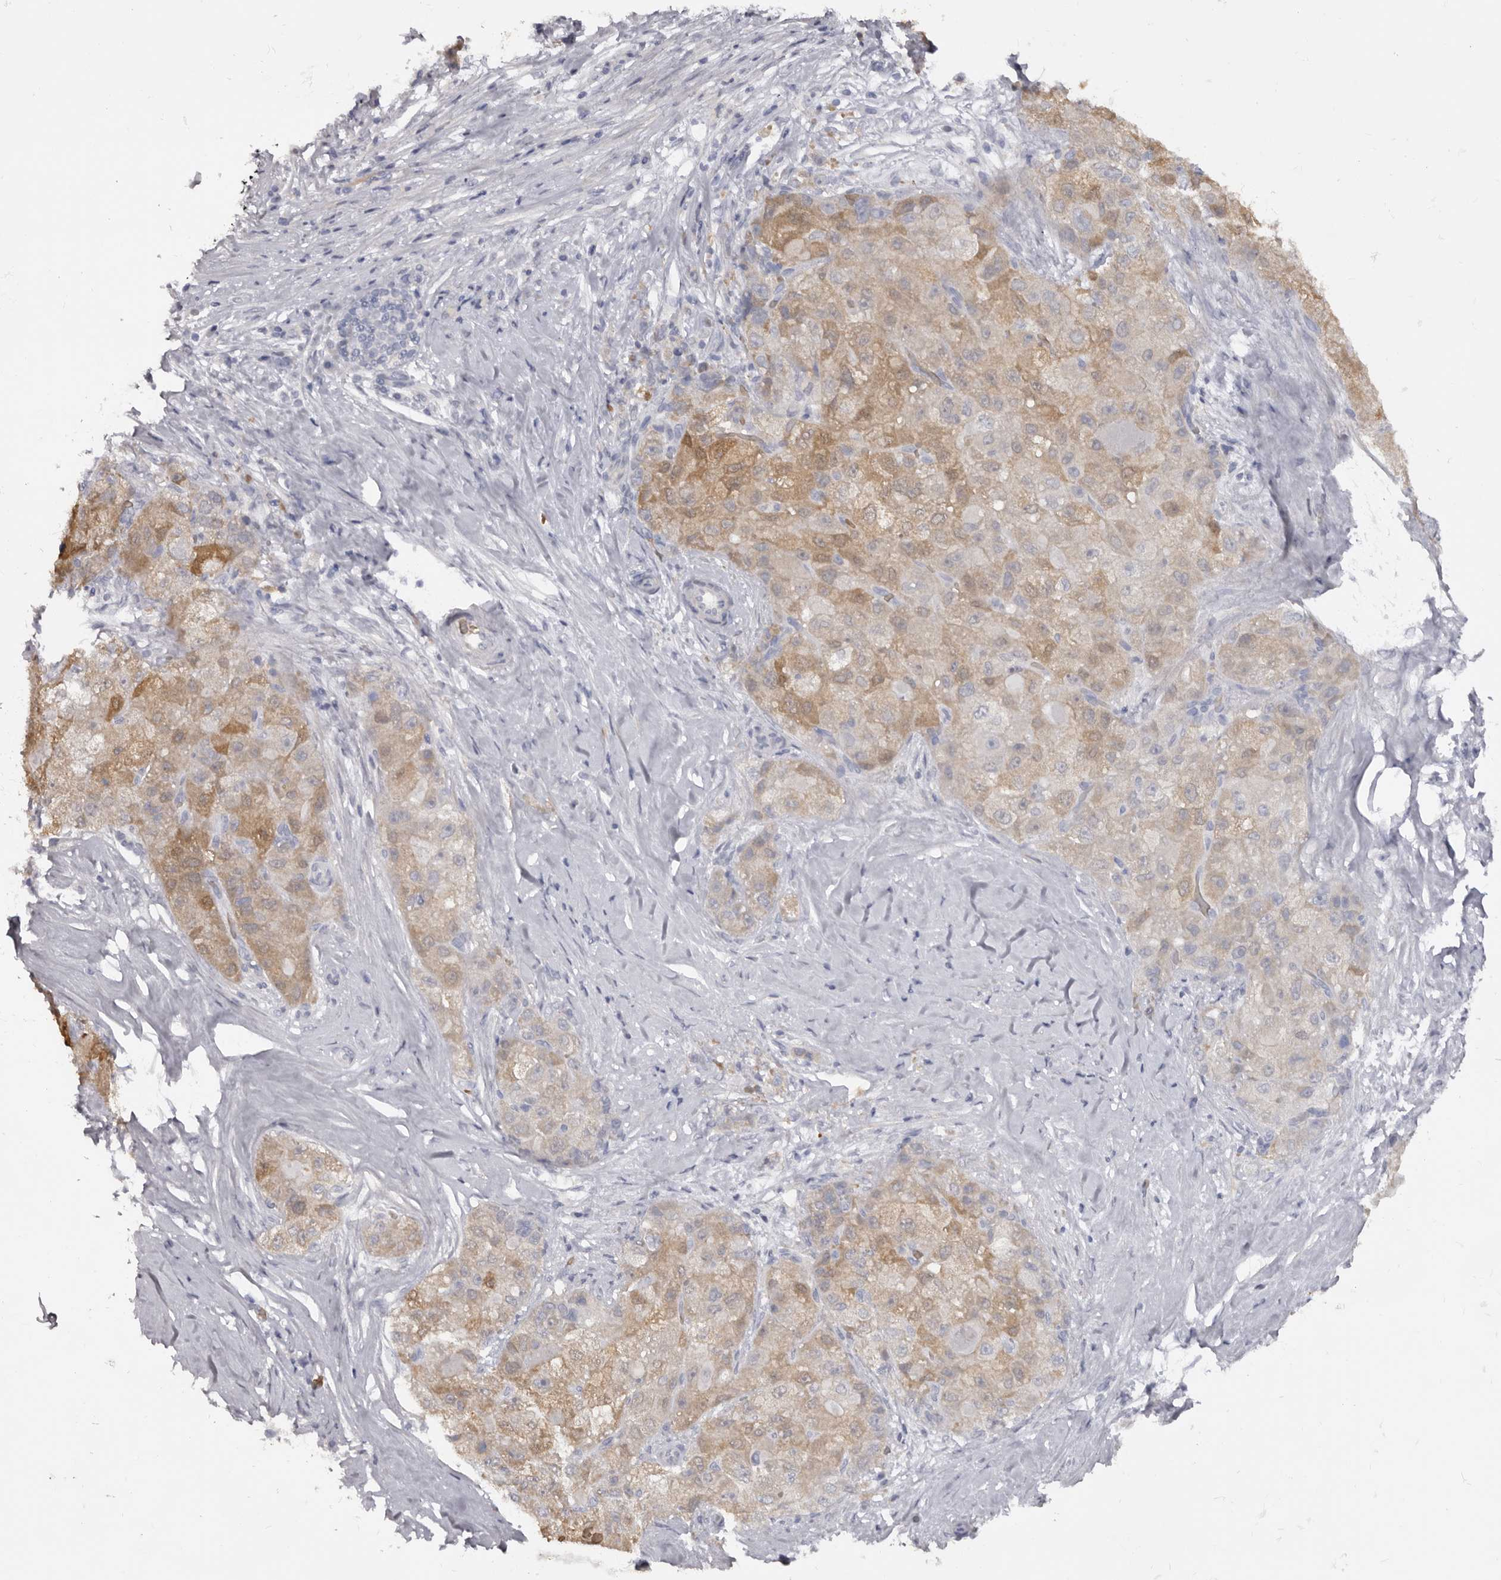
{"staining": {"intensity": "moderate", "quantity": ">75%", "location": "cytoplasmic/membranous"}, "tissue": "liver cancer", "cell_type": "Tumor cells", "image_type": "cancer", "snomed": [{"axis": "morphology", "description": "Carcinoma, Hepatocellular, NOS"}, {"axis": "topography", "description": "Liver"}], "caption": "This micrograph displays IHC staining of liver cancer, with medium moderate cytoplasmic/membranous positivity in about >75% of tumor cells.", "gene": "TNR", "patient": {"sex": "male", "age": 80}}